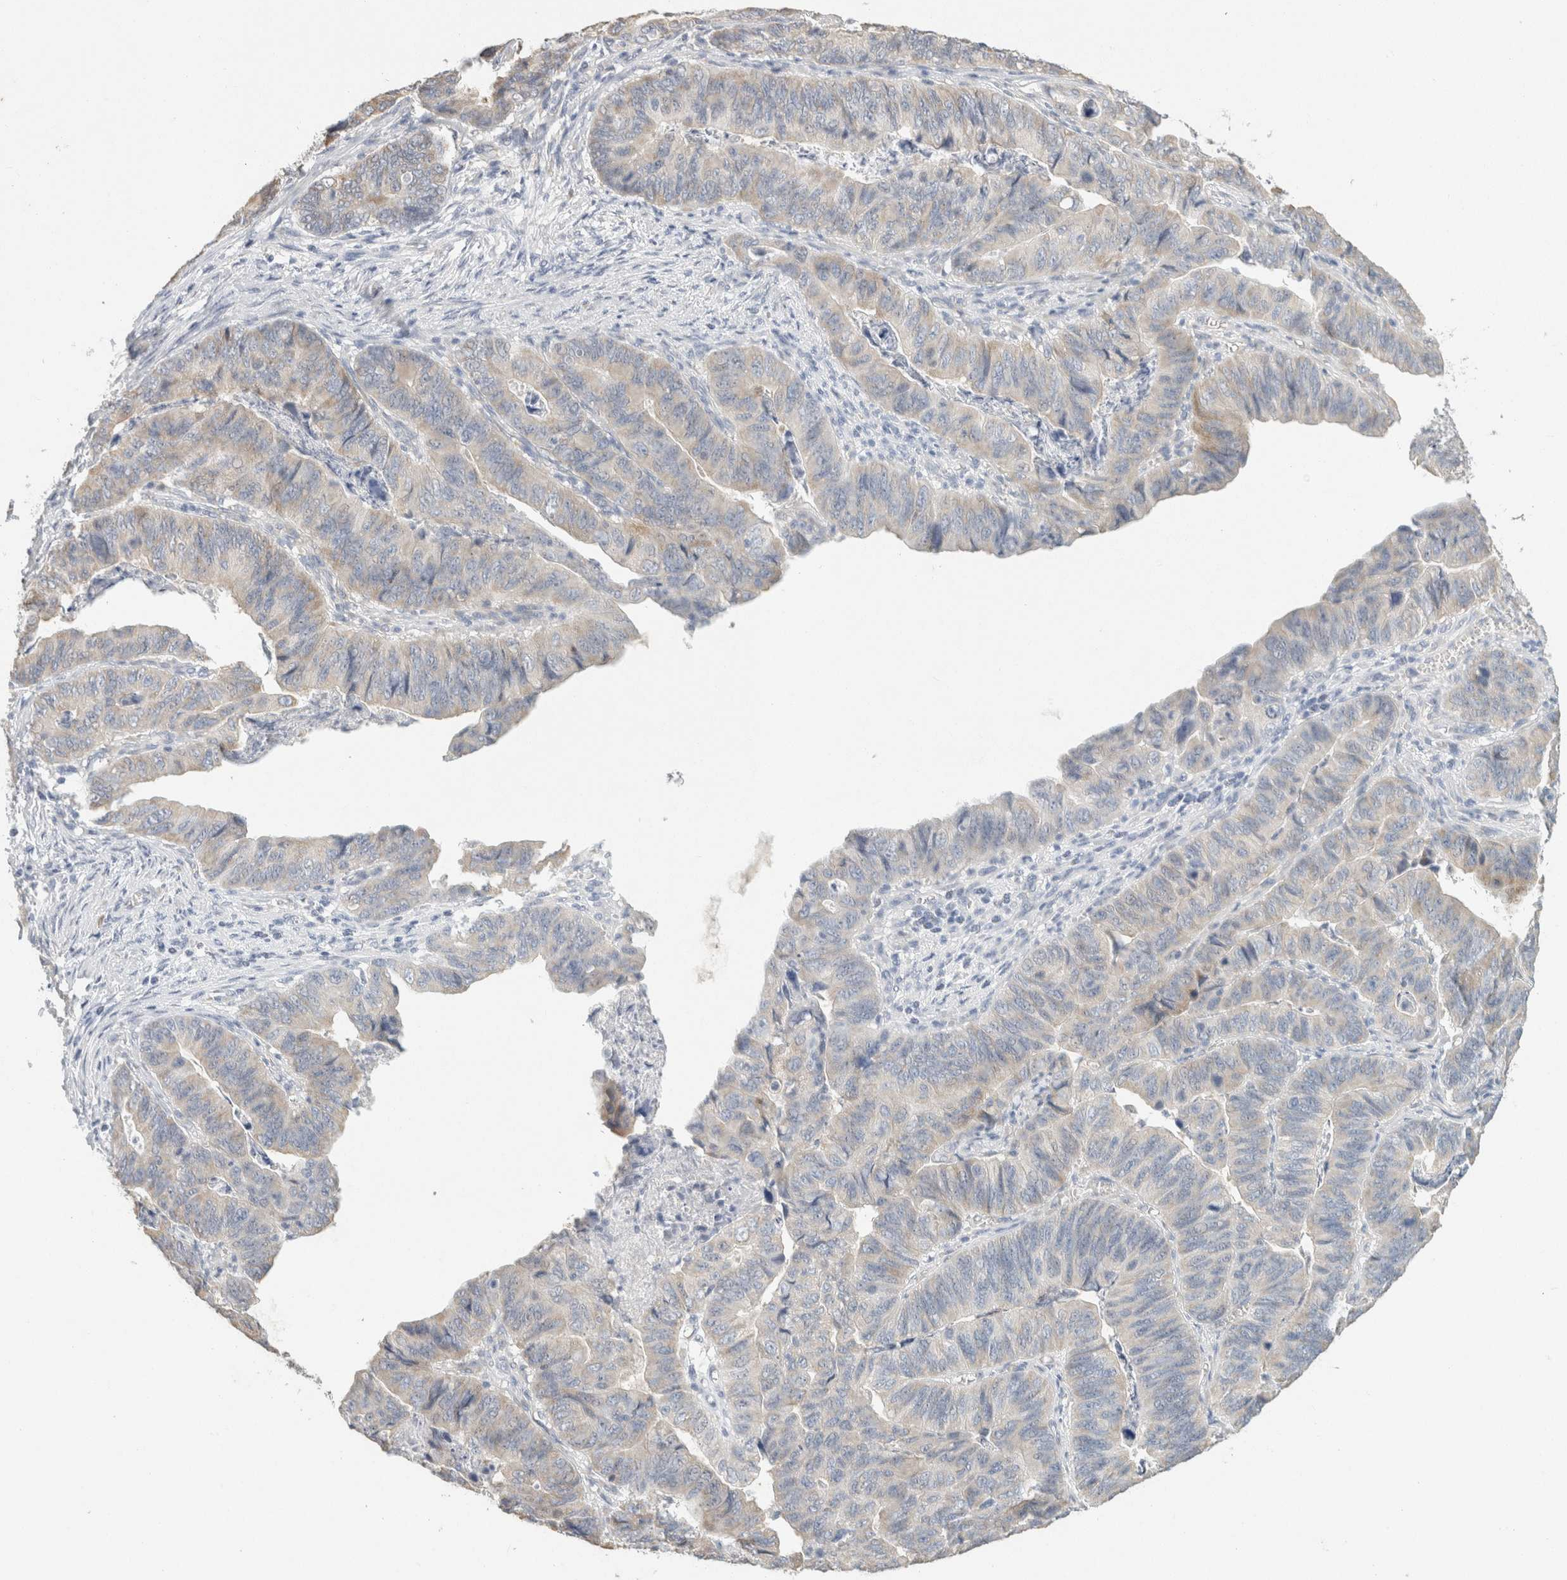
{"staining": {"intensity": "weak", "quantity": "<25%", "location": "cytoplasmic/membranous"}, "tissue": "stomach cancer", "cell_type": "Tumor cells", "image_type": "cancer", "snomed": [{"axis": "morphology", "description": "Adenocarcinoma, NOS"}, {"axis": "topography", "description": "Stomach, lower"}], "caption": "Immunohistochemistry (IHC) of stomach adenocarcinoma displays no staining in tumor cells.", "gene": "NEFM", "patient": {"sex": "male", "age": 77}}